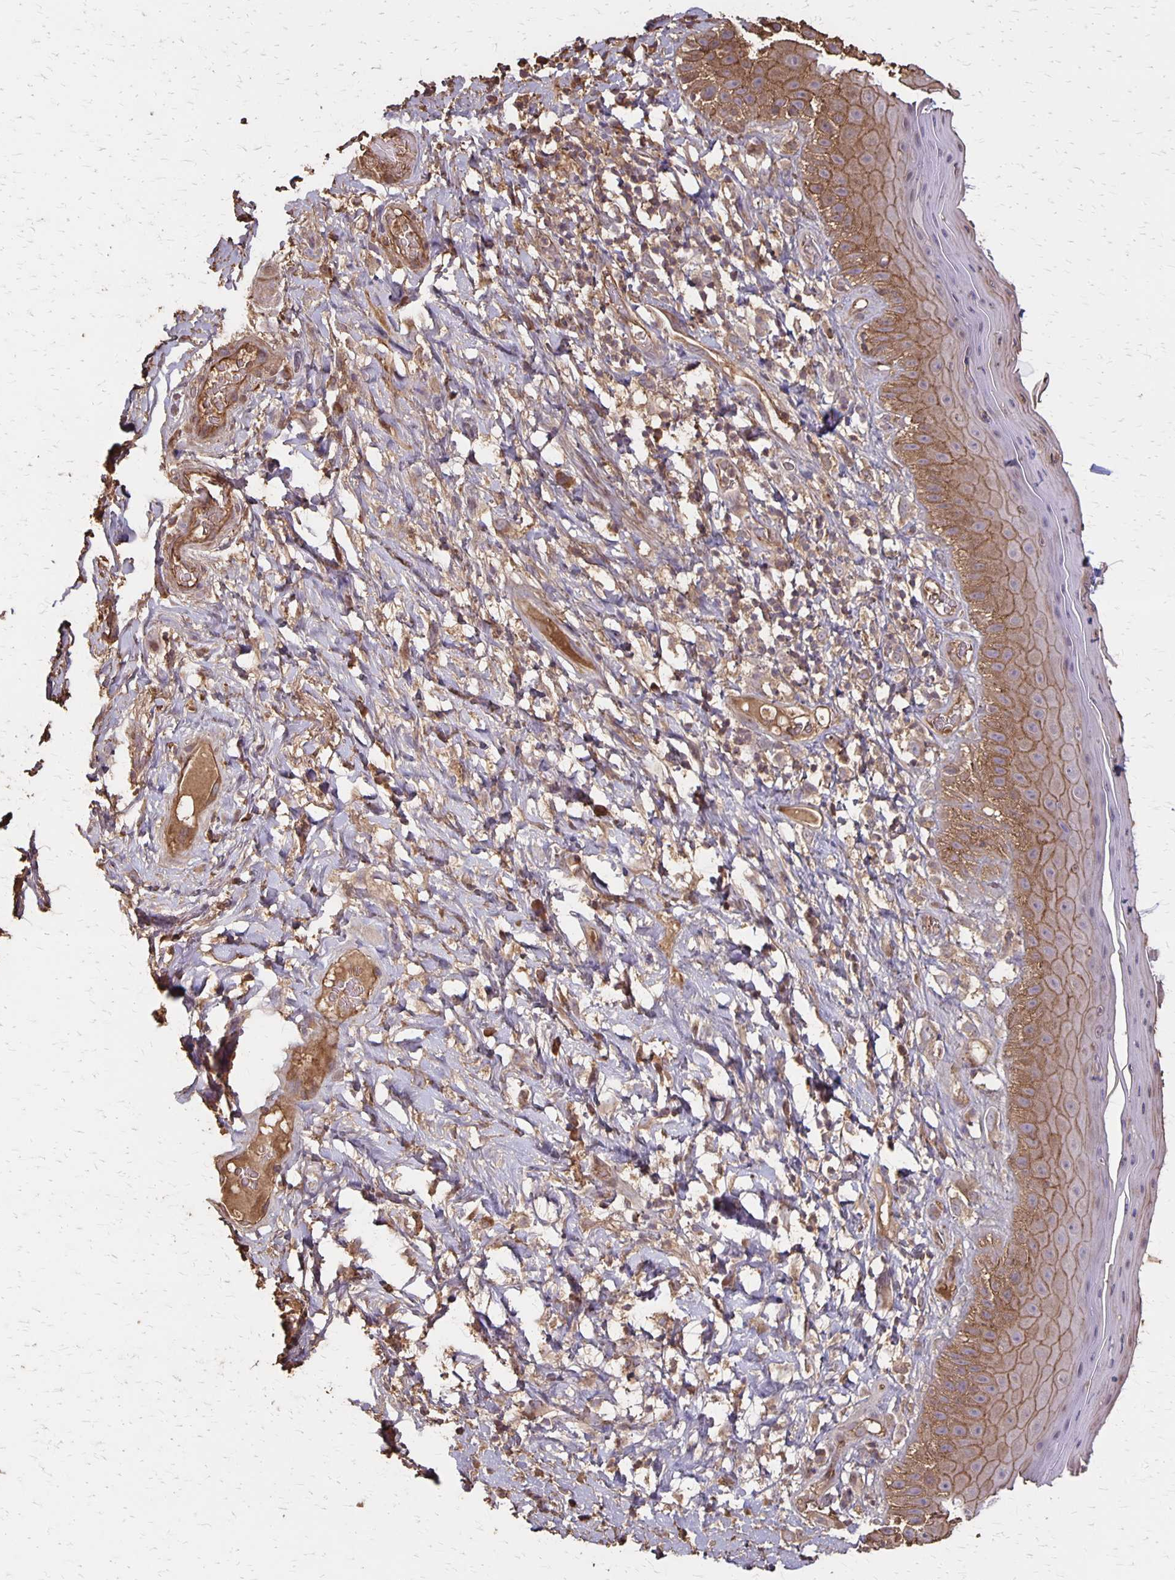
{"staining": {"intensity": "moderate", "quantity": ">75%", "location": "cytoplasmic/membranous"}, "tissue": "skin", "cell_type": "Epidermal cells", "image_type": "normal", "snomed": [{"axis": "morphology", "description": "Normal tissue, NOS"}, {"axis": "topography", "description": "Anal"}], "caption": "DAB immunohistochemical staining of unremarkable skin reveals moderate cytoplasmic/membranous protein staining in about >75% of epidermal cells.", "gene": "PROM2", "patient": {"sex": "male", "age": 78}}